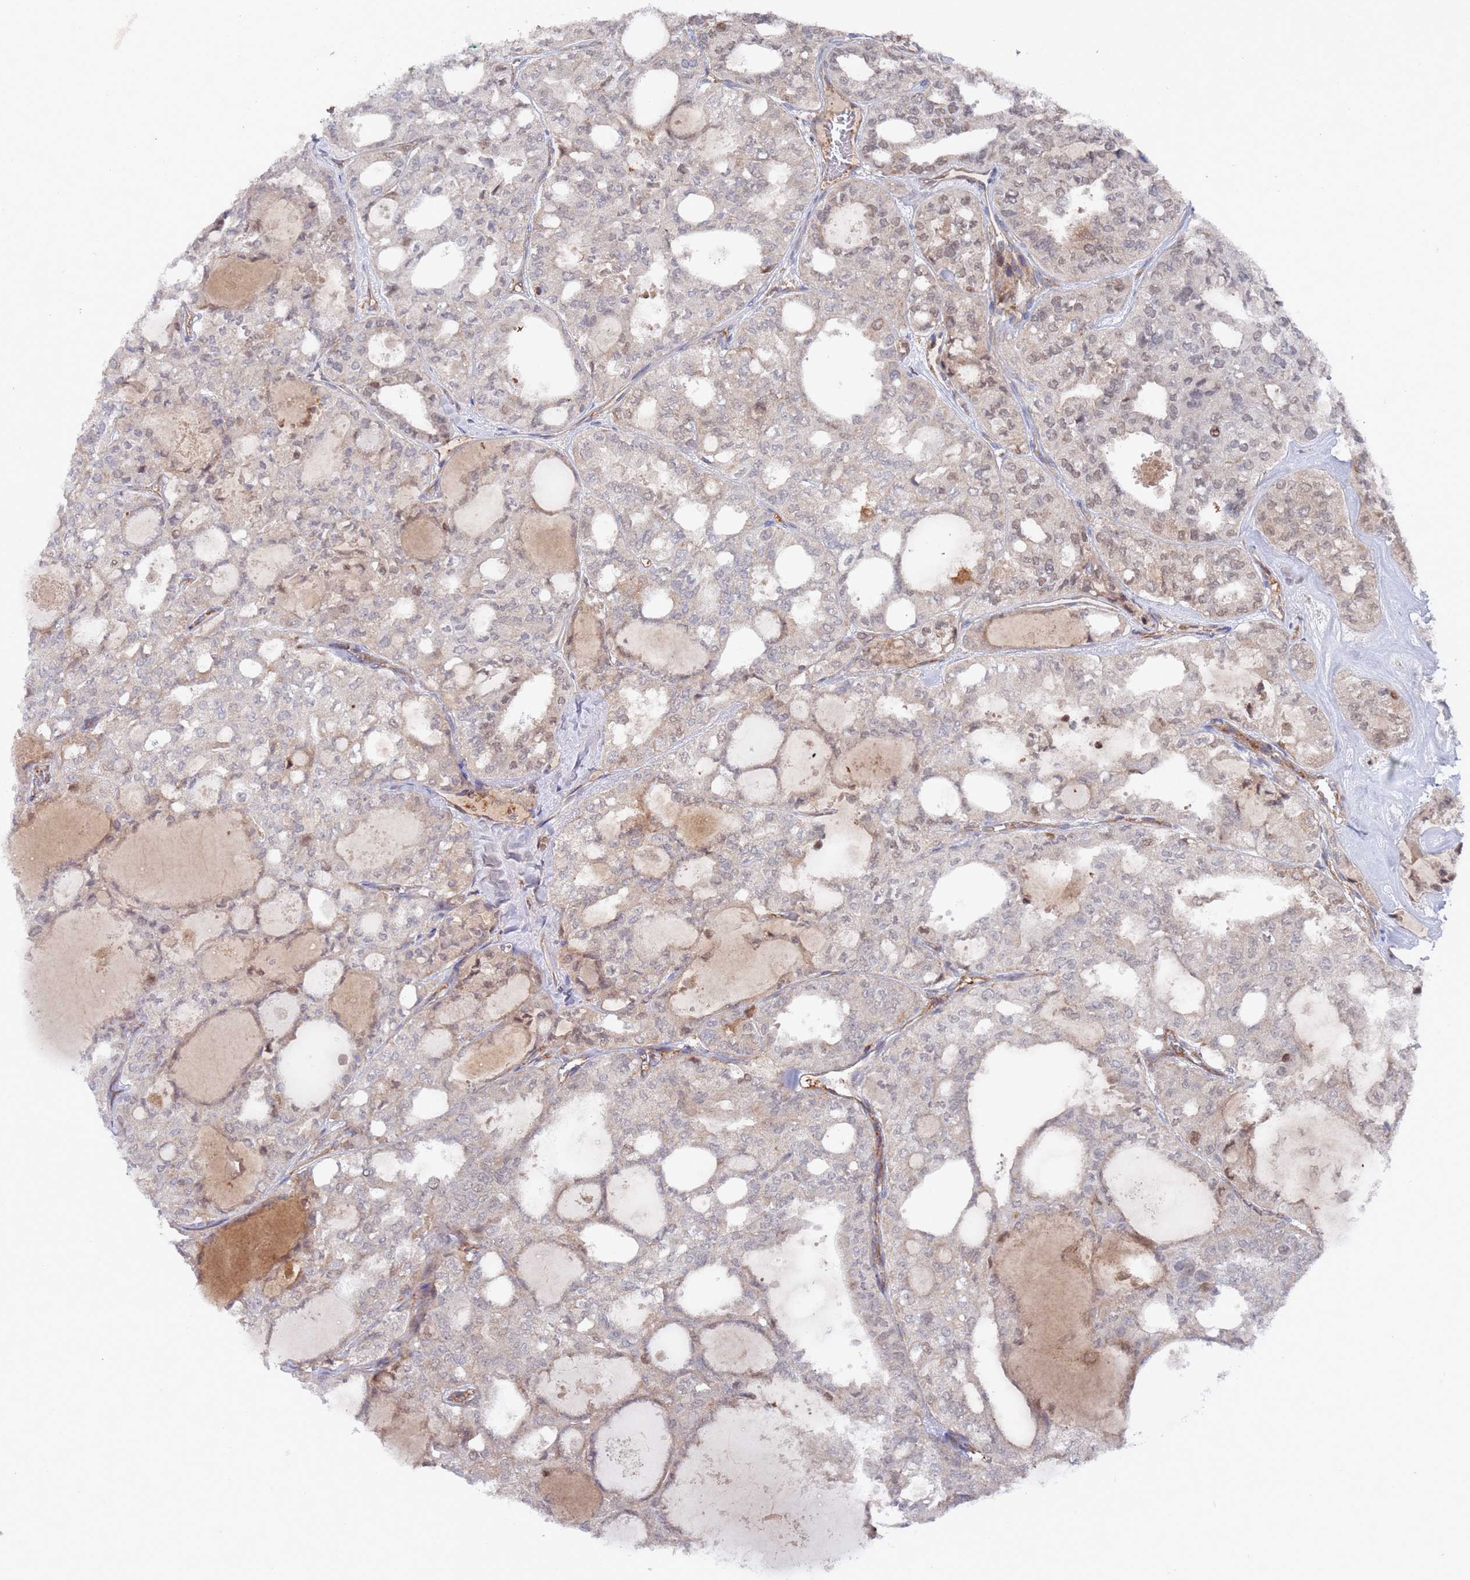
{"staining": {"intensity": "weak", "quantity": "<25%", "location": "cytoplasmic/membranous,nuclear"}, "tissue": "thyroid cancer", "cell_type": "Tumor cells", "image_type": "cancer", "snomed": [{"axis": "morphology", "description": "Follicular adenoma carcinoma, NOS"}, {"axis": "topography", "description": "Thyroid gland"}], "caption": "High power microscopy micrograph of an IHC image of follicular adenoma carcinoma (thyroid), revealing no significant expression in tumor cells.", "gene": "DDX60", "patient": {"sex": "male", "age": 75}}